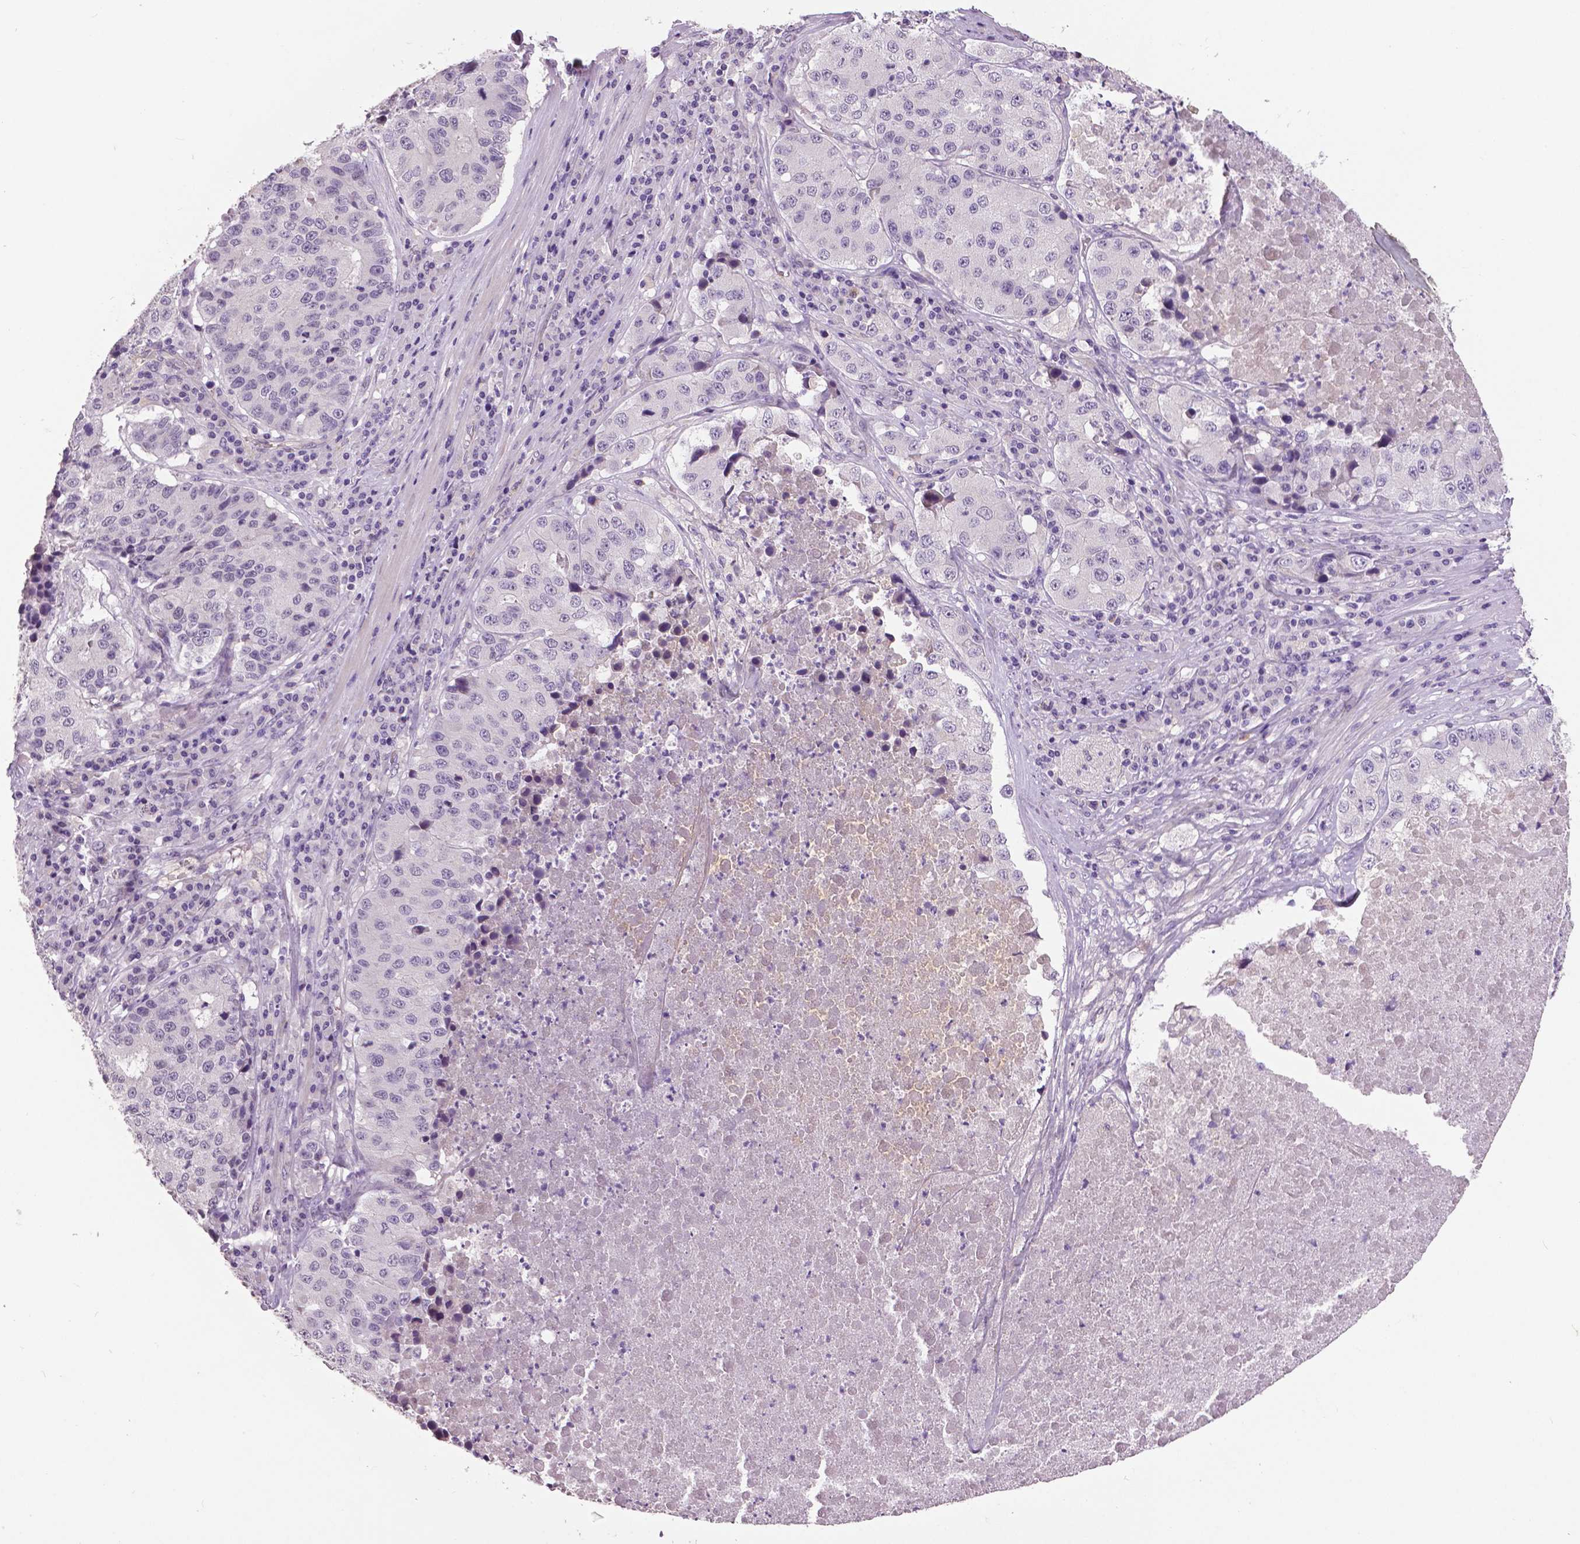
{"staining": {"intensity": "negative", "quantity": "none", "location": "none"}, "tissue": "stomach cancer", "cell_type": "Tumor cells", "image_type": "cancer", "snomed": [{"axis": "morphology", "description": "Adenocarcinoma, NOS"}, {"axis": "topography", "description": "Stomach"}], "caption": "Immunohistochemical staining of stomach adenocarcinoma displays no significant staining in tumor cells. (DAB (3,3'-diaminobenzidine) IHC with hematoxylin counter stain).", "gene": "FOXA1", "patient": {"sex": "male", "age": 71}}